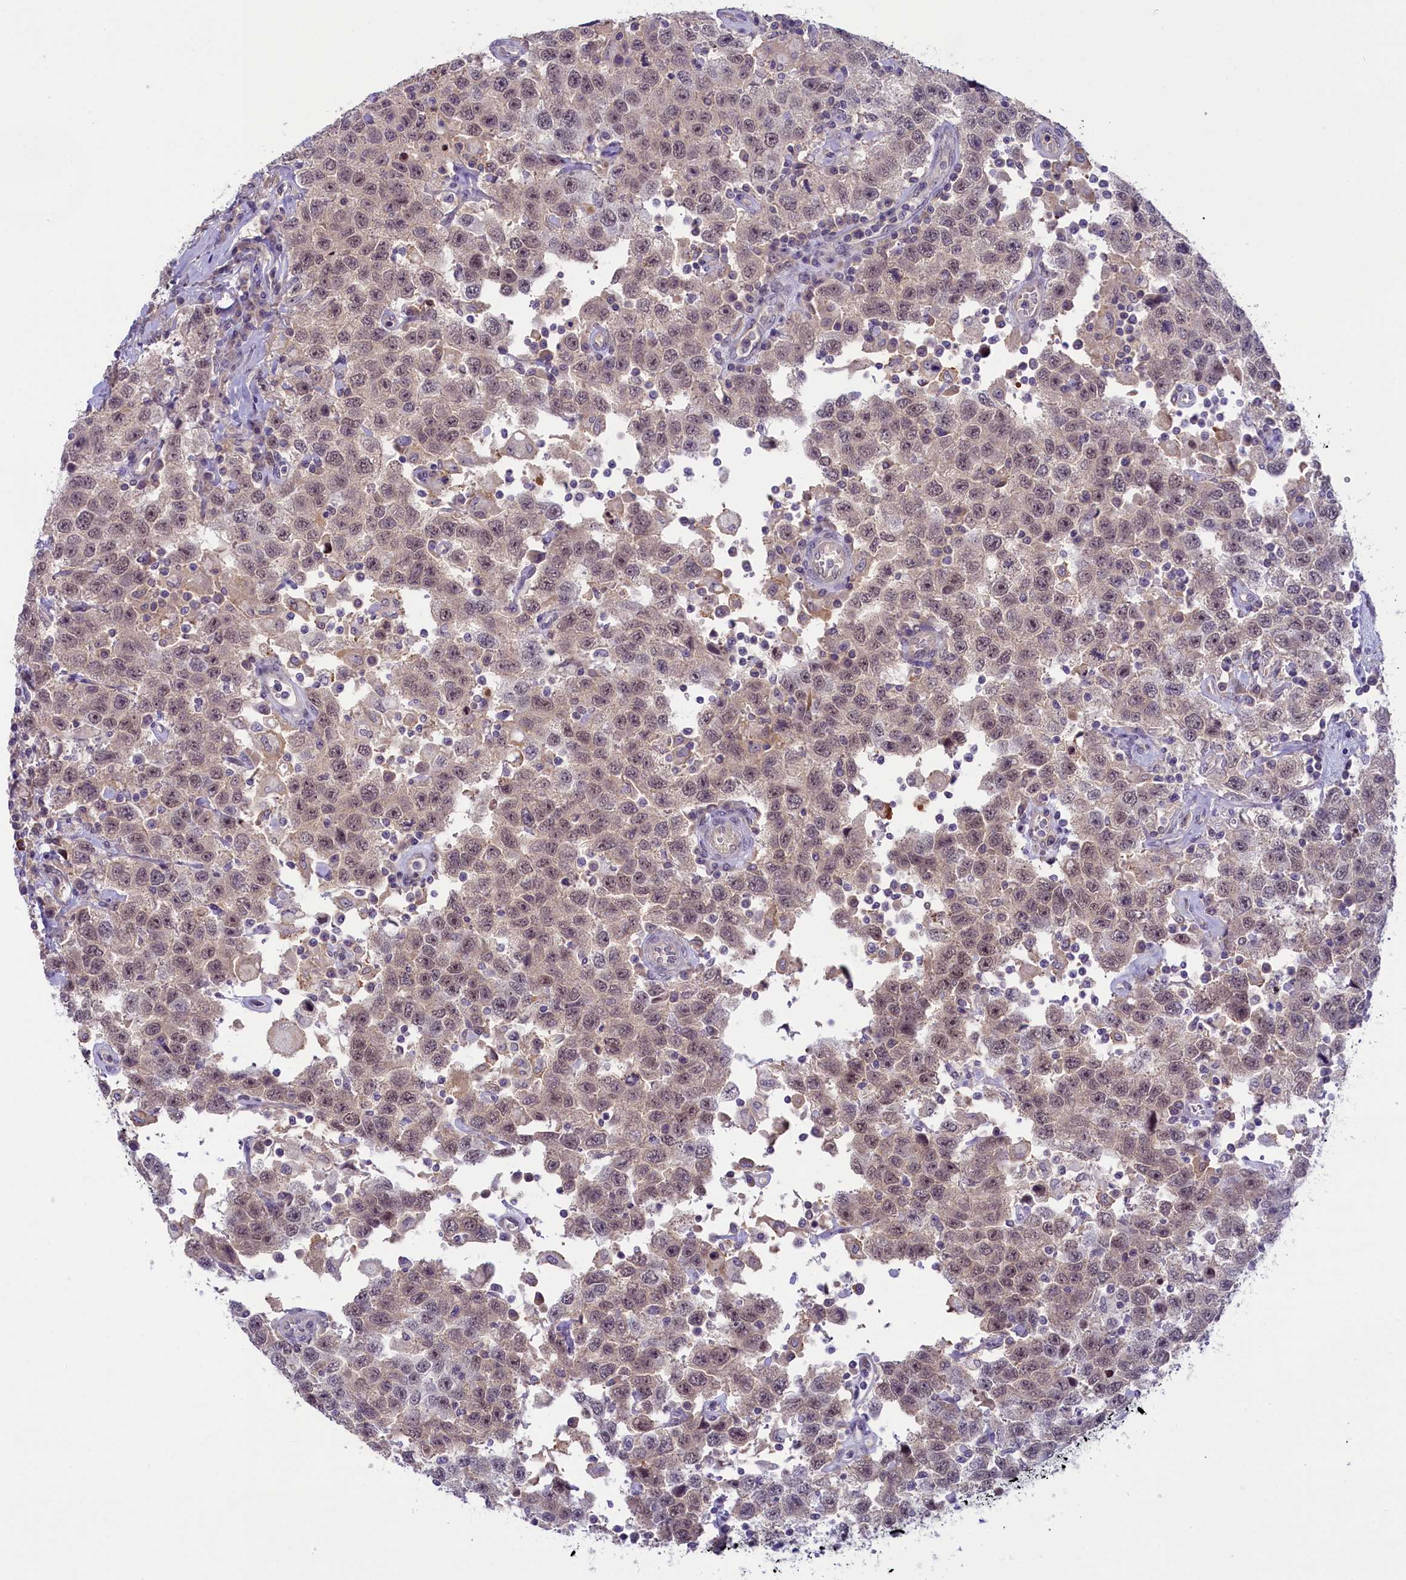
{"staining": {"intensity": "moderate", "quantity": ">75%", "location": "nuclear"}, "tissue": "testis cancer", "cell_type": "Tumor cells", "image_type": "cancer", "snomed": [{"axis": "morphology", "description": "Seminoma, NOS"}, {"axis": "topography", "description": "Testis"}], "caption": "Immunohistochemical staining of testis seminoma exhibits medium levels of moderate nuclear positivity in approximately >75% of tumor cells.", "gene": "CRAMP1", "patient": {"sex": "male", "age": 41}}